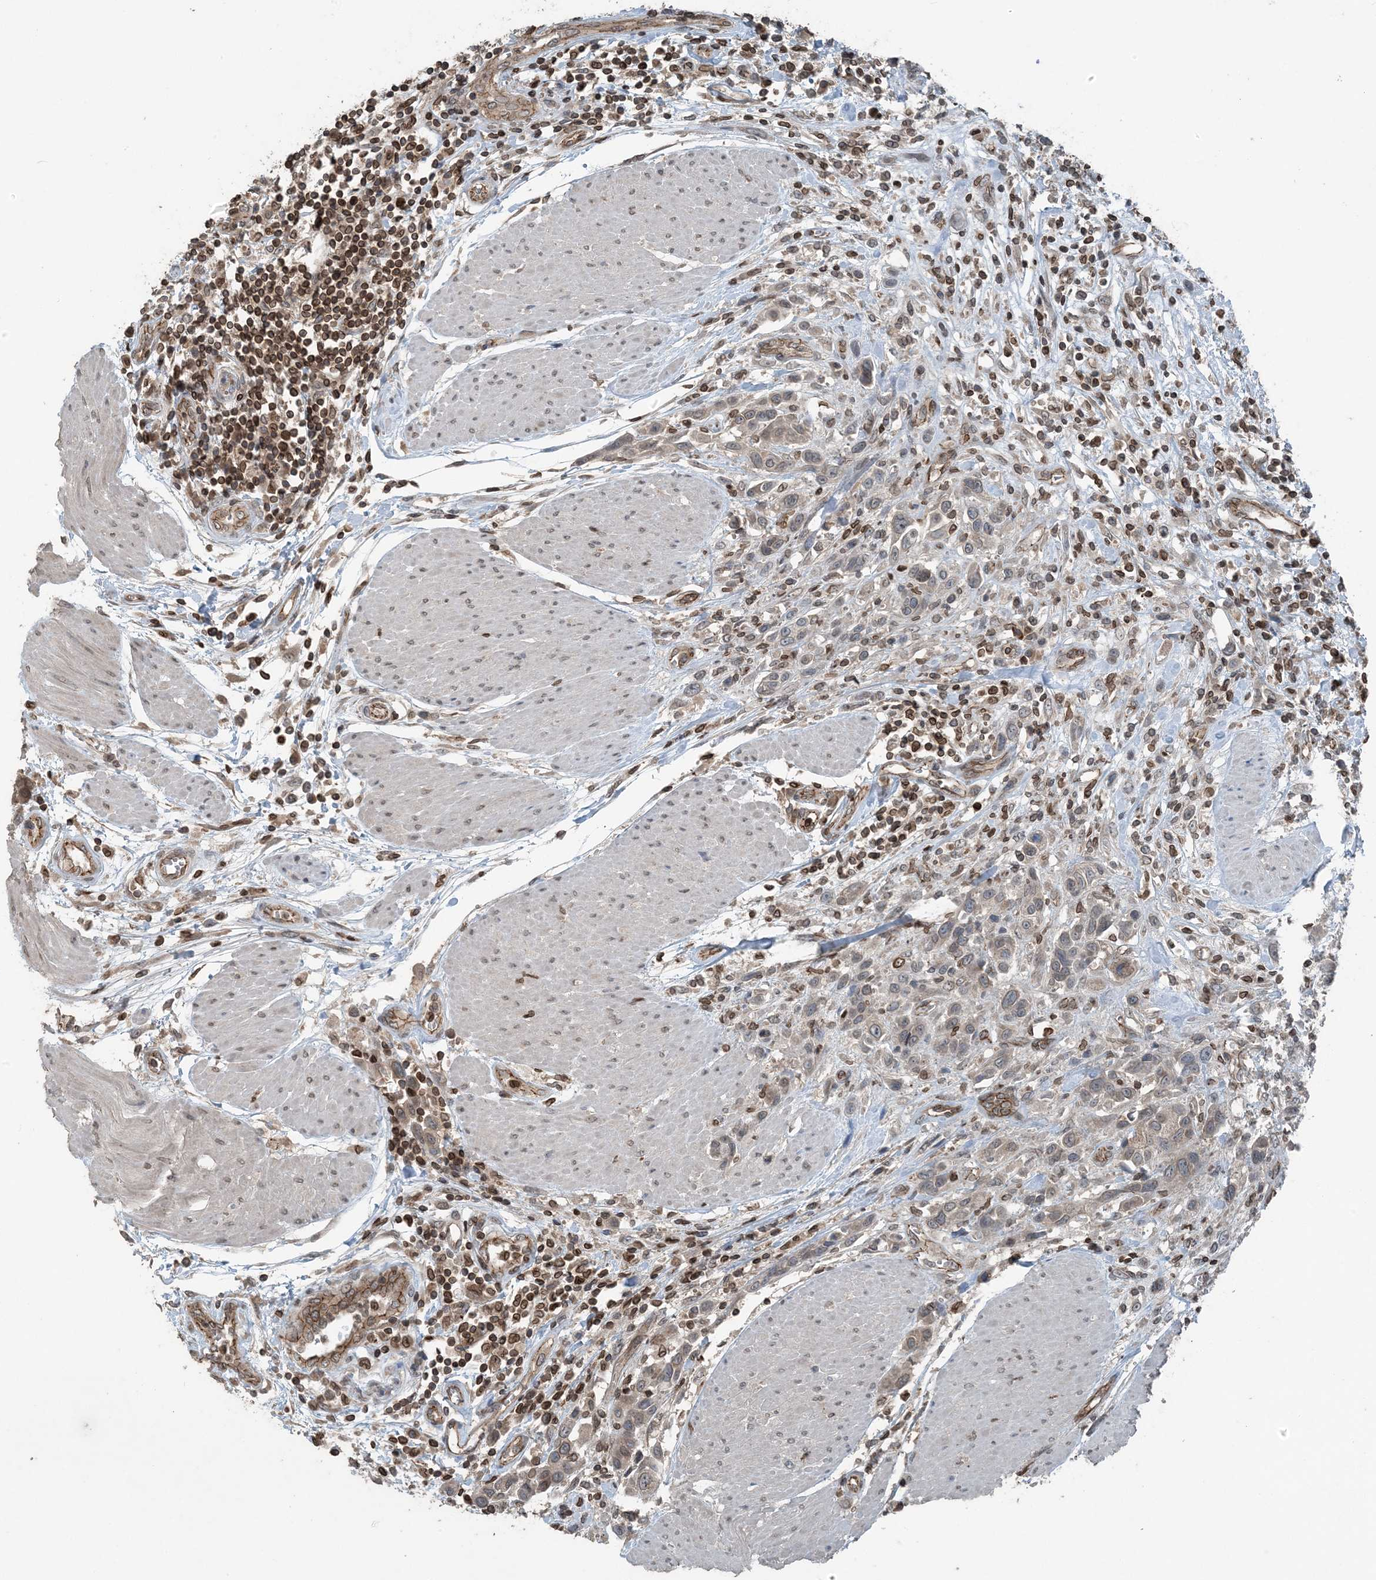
{"staining": {"intensity": "weak", "quantity": "25%-75%", "location": "cytoplasmic/membranous,nuclear"}, "tissue": "urothelial cancer", "cell_type": "Tumor cells", "image_type": "cancer", "snomed": [{"axis": "morphology", "description": "Urothelial carcinoma, High grade"}, {"axis": "topography", "description": "Urinary bladder"}], "caption": "Human high-grade urothelial carcinoma stained with a brown dye reveals weak cytoplasmic/membranous and nuclear positive positivity in about 25%-75% of tumor cells.", "gene": "ZFAND2B", "patient": {"sex": "male", "age": 50}}